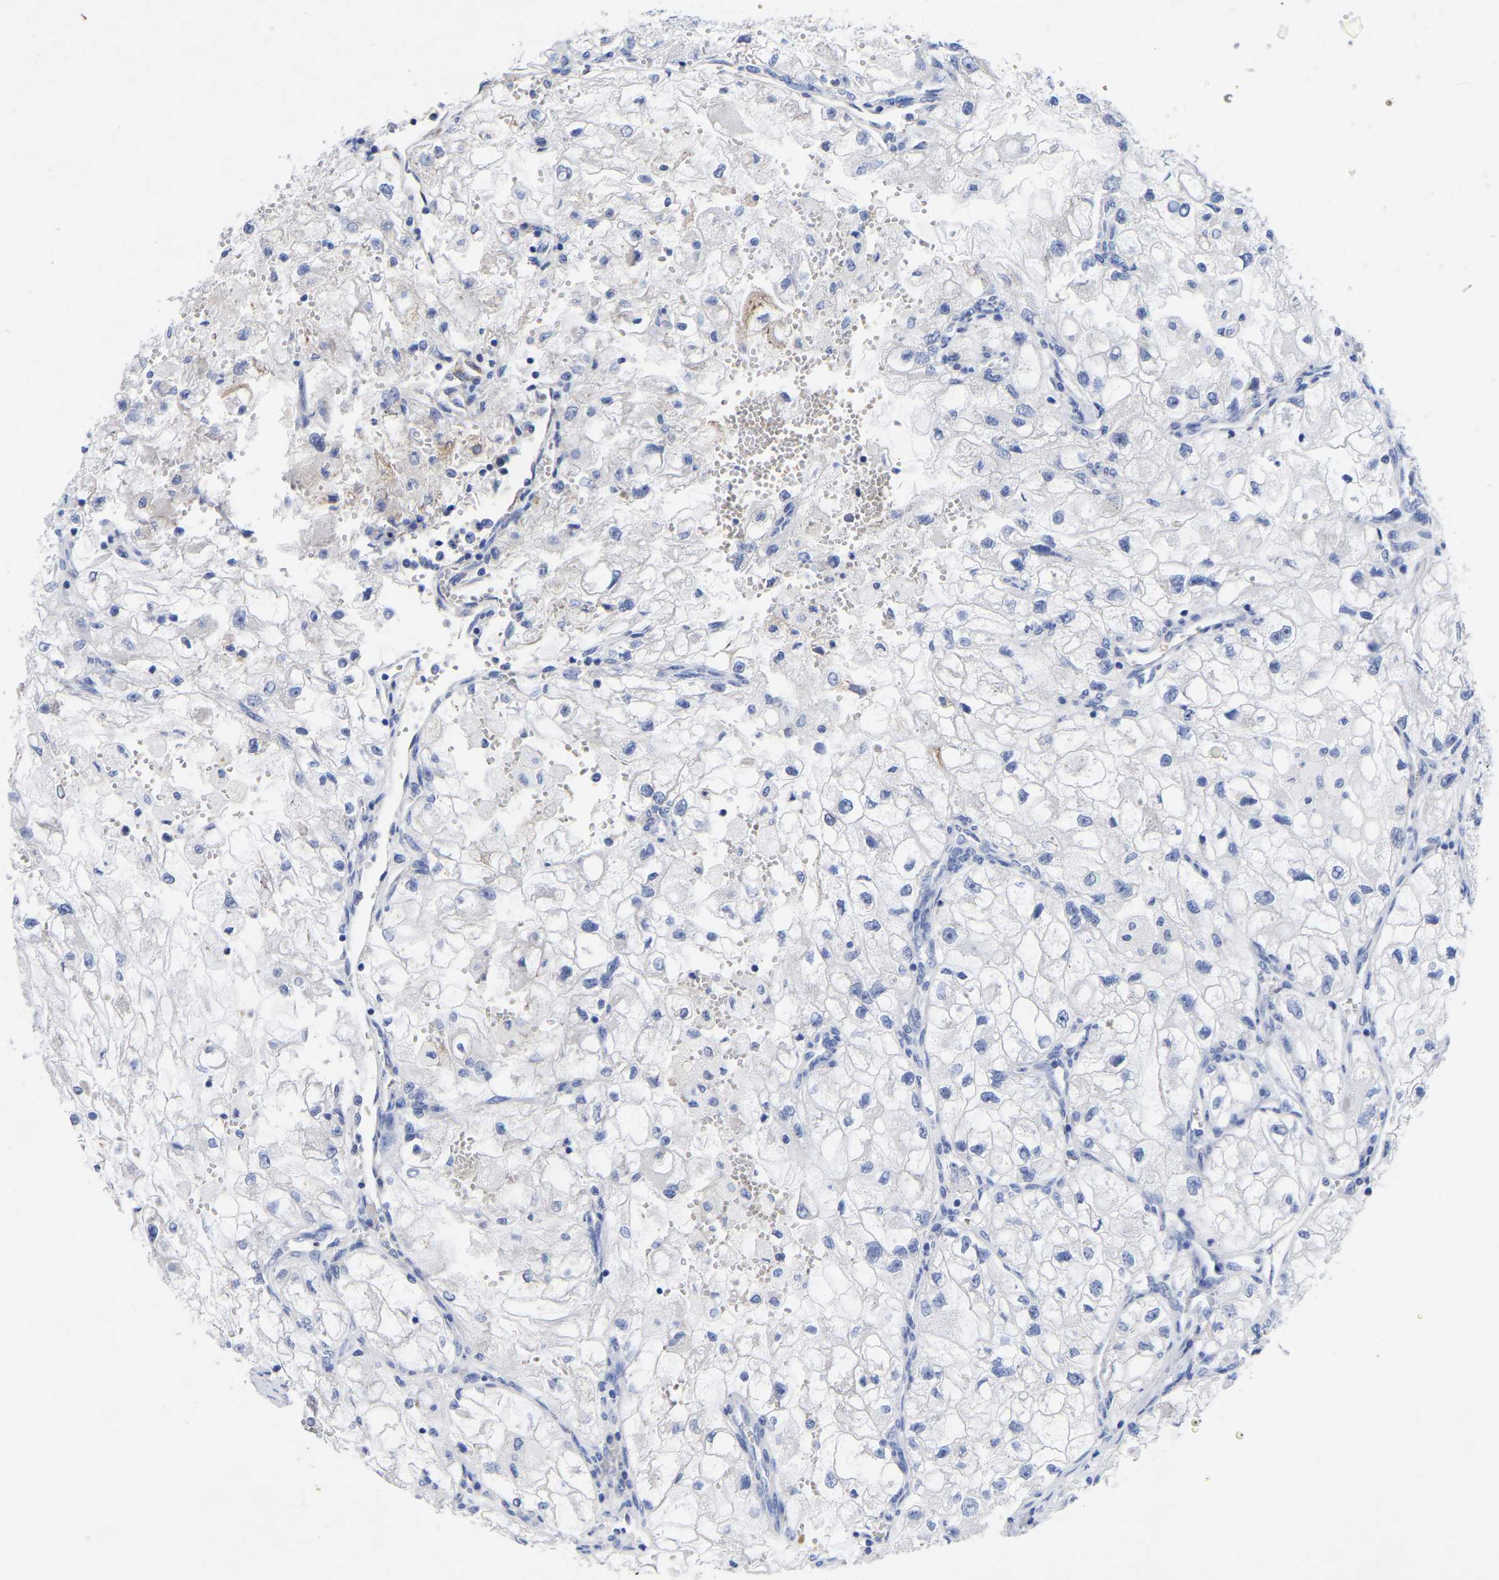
{"staining": {"intensity": "negative", "quantity": "none", "location": "none"}, "tissue": "renal cancer", "cell_type": "Tumor cells", "image_type": "cancer", "snomed": [{"axis": "morphology", "description": "Adenocarcinoma, NOS"}, {"axis": "topography", "description": "Kidney"}], "caption": "Protein analysis of renal cancer displays no significant expression in tumor cells.", "gene": "GDF3", "patient": {"sex": "female", "age": 70}}